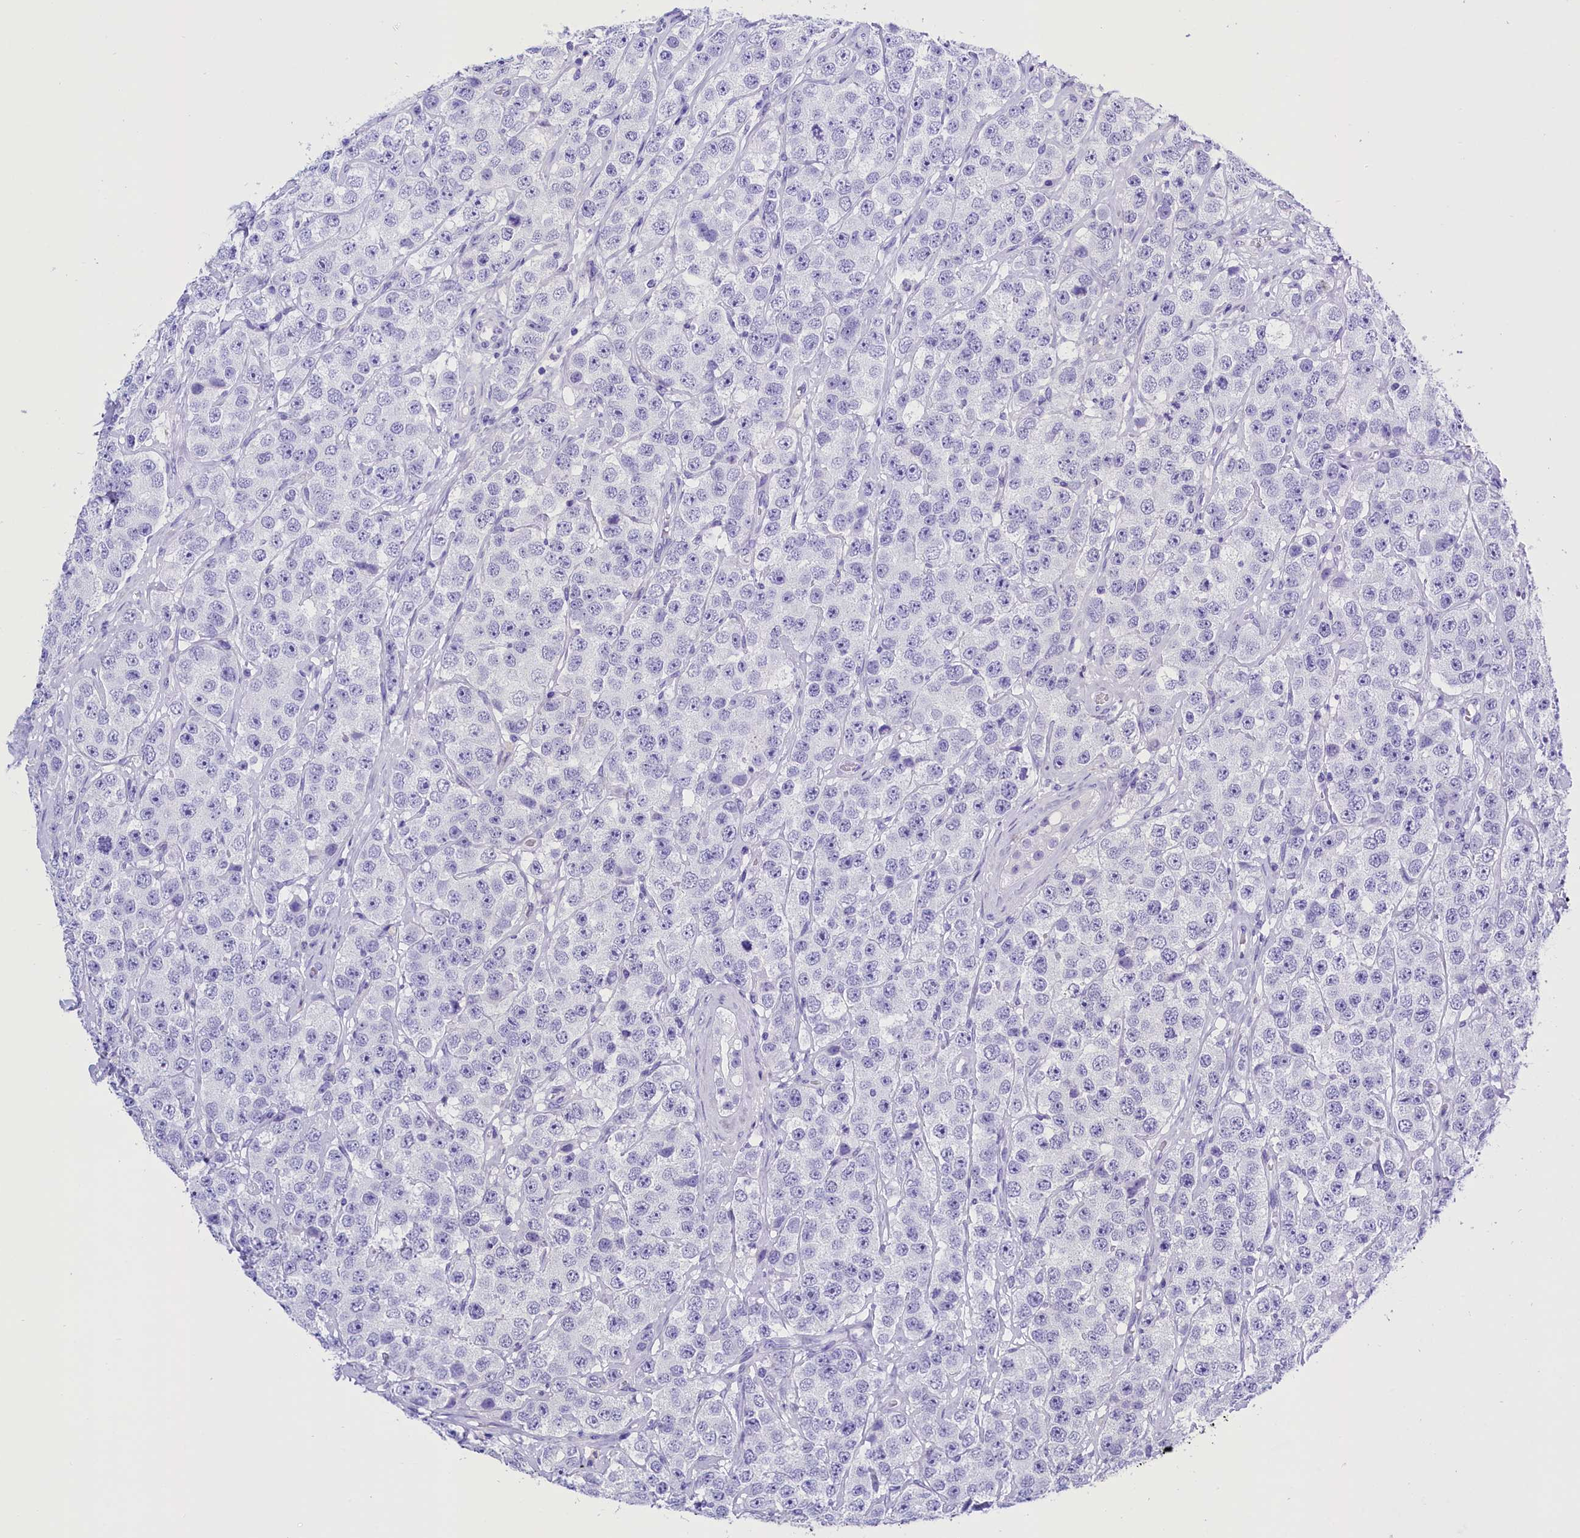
{"staining": {"intensity": "negative", "quantity": "none", "location": "none"}, "tissue": "testis cancer", "cell_type": "Tumor cells", "image_type": "cancer", "snomed": [{"axis": "morphology", "description": "Seminoma, NOS"}, {"axis": "topography", "description": "Testis"}], "caption": "A photomicrograph of testis cancer (seminoma) stained for a protein demonstrates no brown staining in tumor cells. (Immunohistochemistry, brightfield microscopy, high magnification).", "gene": "CLC", "patient": {"sex": "male", "age": 28}}